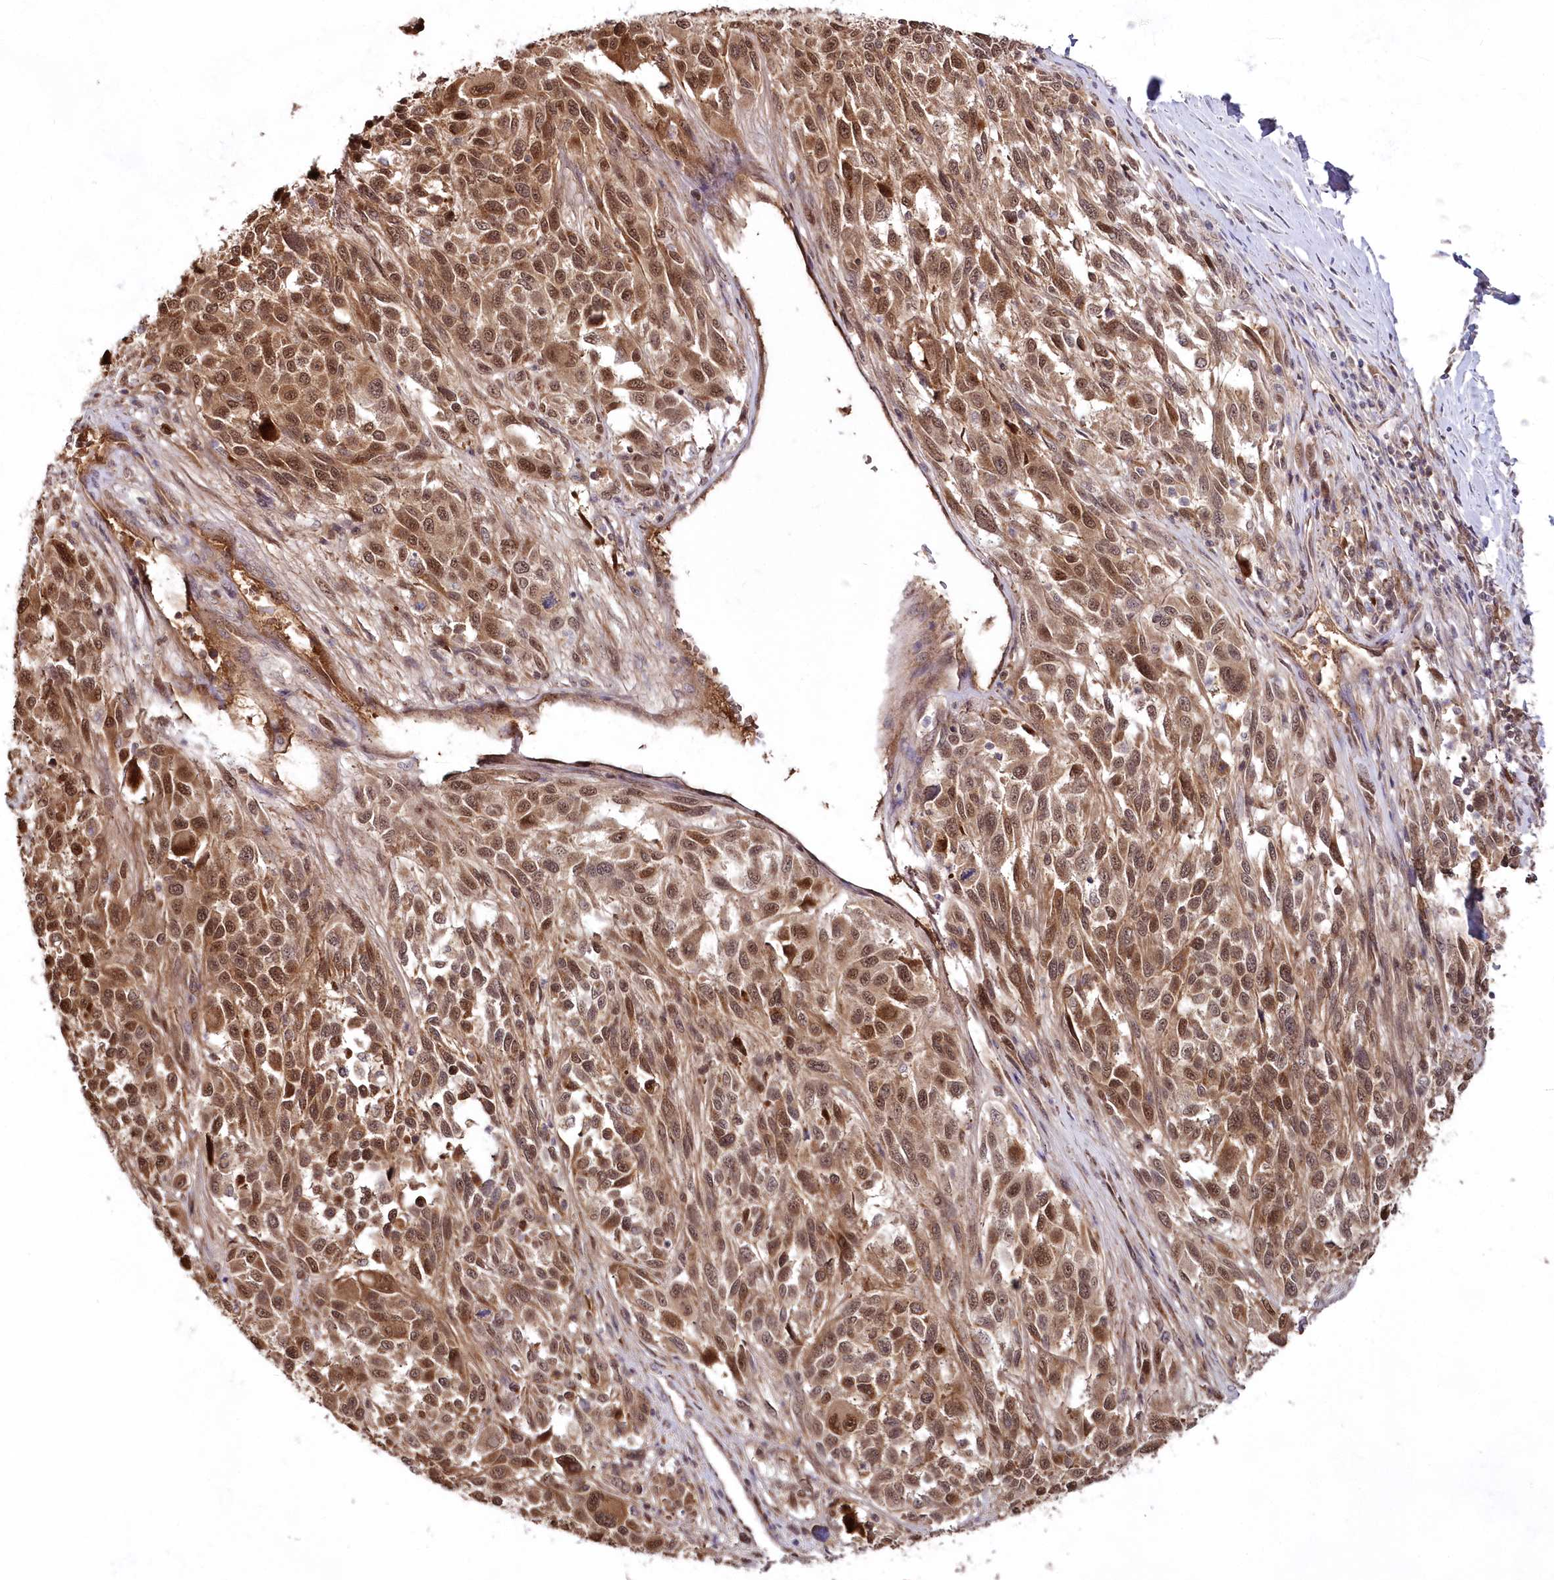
{"staining": {"intensity": "moderate", "quantity": ">75%", "location": "cytoplasmic/membranous,nuclear"}, "tissue": "melanoma", "cell_type": "Tumor cells", "image_type": "cancer", "snomed": [{"axis": "morphology", "description": "Malignant melanoma, Metastatic site"}, {"axis": "topography", "description": "Lymph node"}], "caption": "Protein expression analysis of malignant melanoma (metastatic site) reveals moderate cytoplasmic/membranous and nuclear positivity in approximately >75% of tumor cells.", "gene": "IMPA1", "patient": {"sex": "male", "age": 61}}